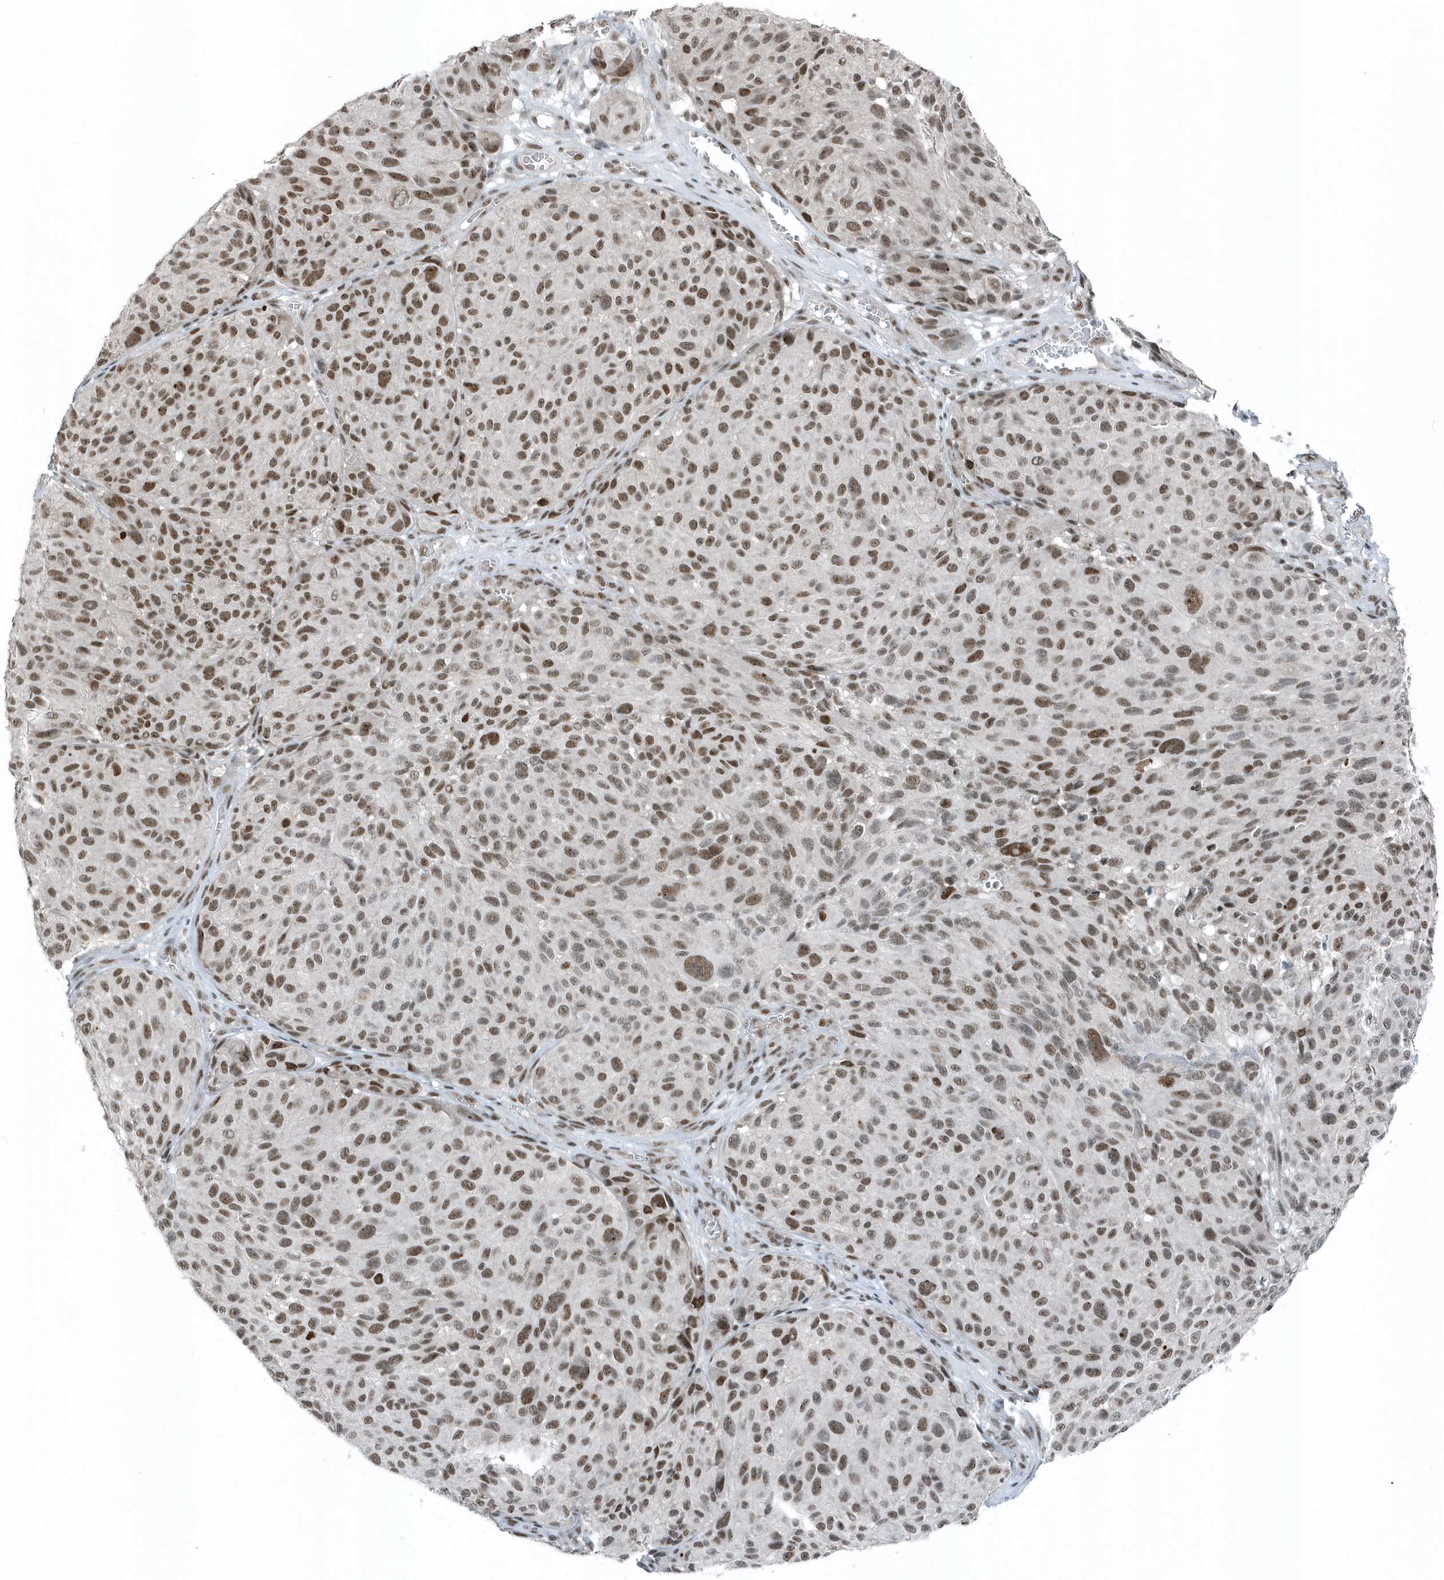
{"staining": {"intensity": "moderate", "quantity": ">75%", "location": "nuclear"}, "tissue": "melanoma", "cell_type": "Tumor cells", "image_type": "cancer", "snomed": [{"axis": "morphology", "description": "Malignant melanoma, NOS"}, {"axis": "topography", "description": "Skin"}], "caption": "An IHC photomicrograph of neoplastic tissue is shown. Protein staining in brown highlights moderate nuclear positivity in melanoma within tumor cells. Using DAB (brown) and hematoxylin (blue) stains, captured at high magnification using brightfield microscopy.", "gene": "YTHDC1", "patient": {"sex": "male", "age": 83}}